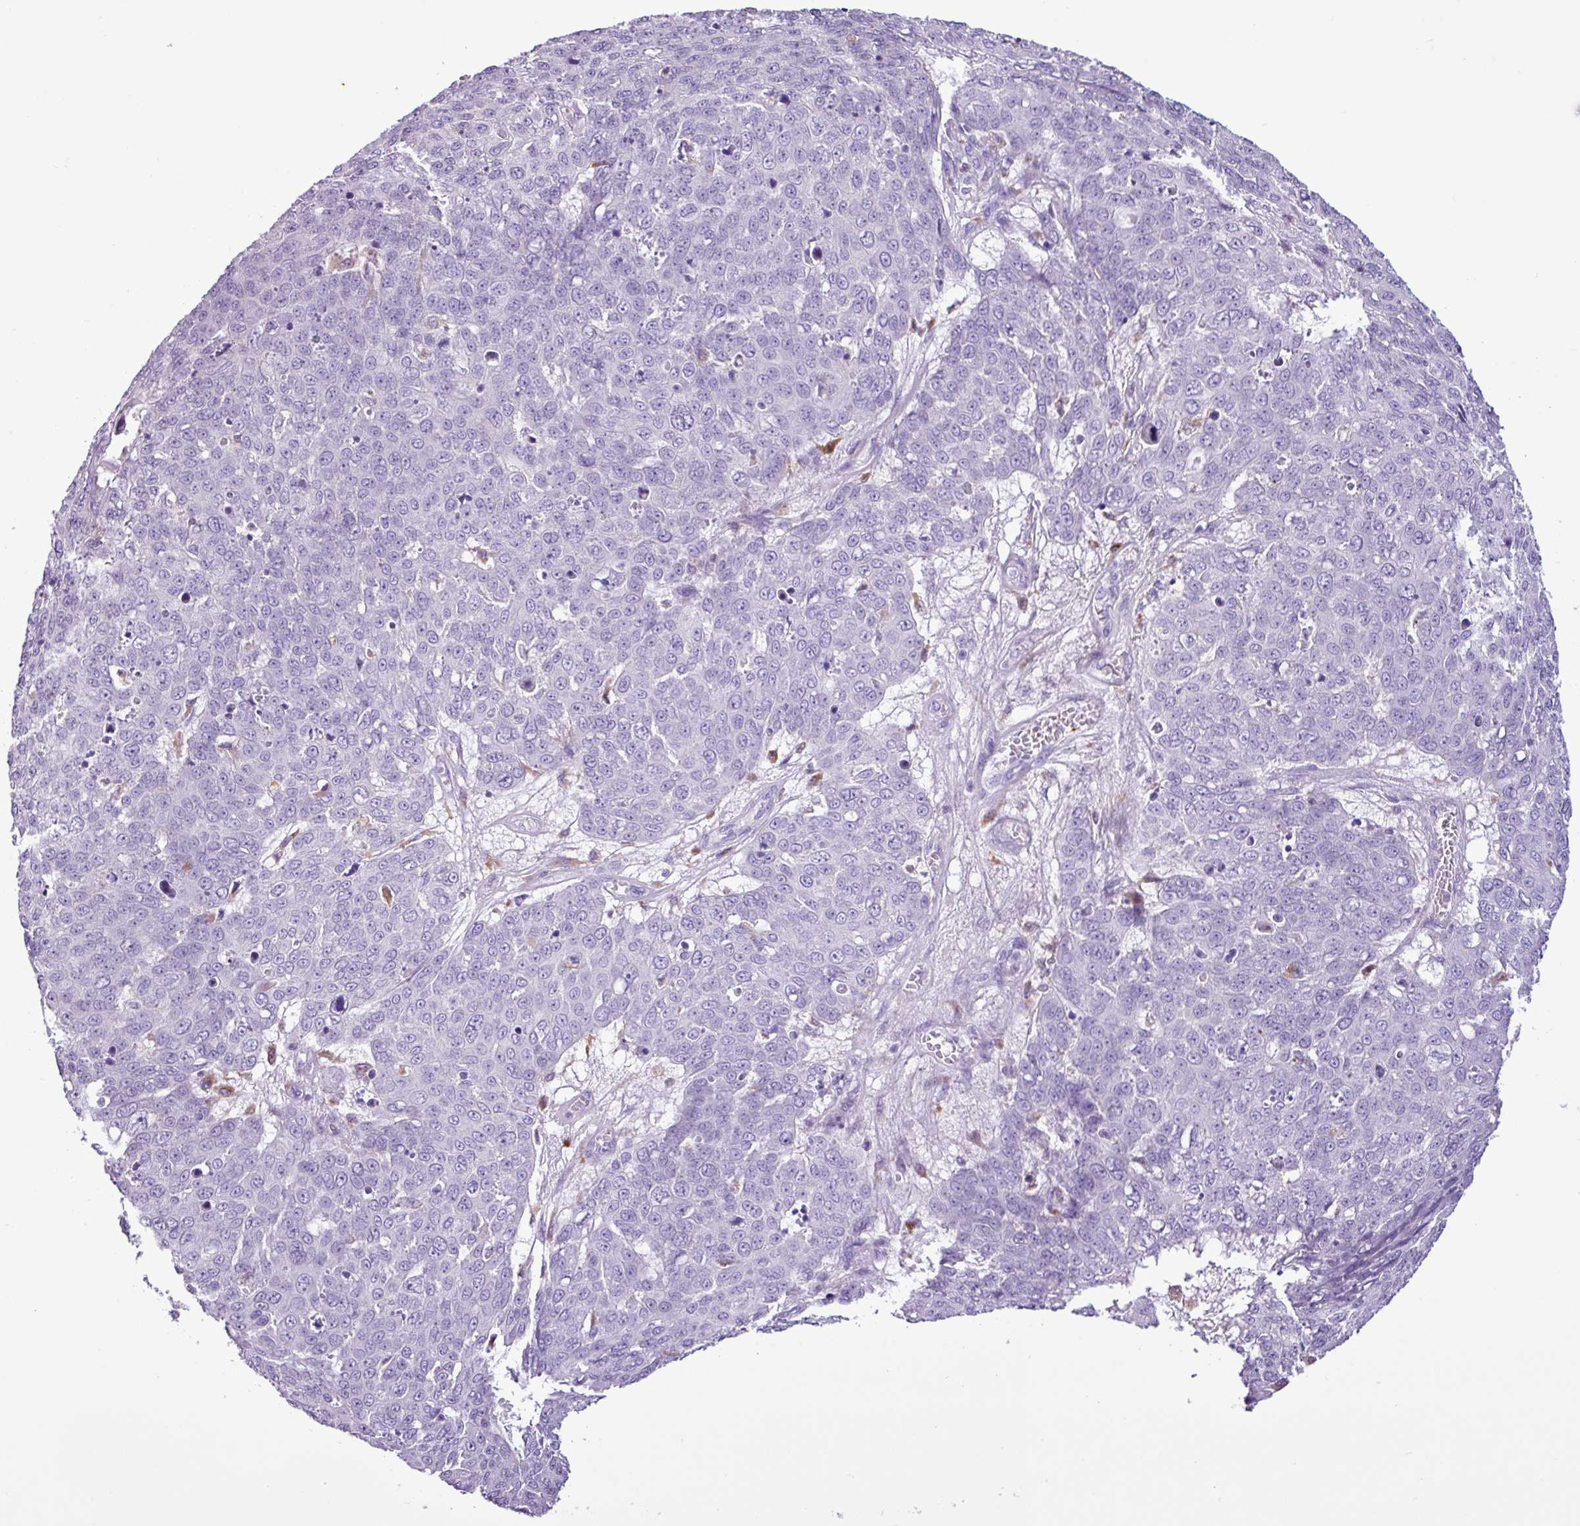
{"staining": {"intensity": "negative", "quantity": "none", "location": "none"}, "tissue": "skin cancer", "cell_type": "Tumor cells", "image_type": "cancer", "snomed": [{"axis": "morphology", "description": "Squamous cell carcinoma, NOS"}, {"axis": "topography", "description": "Skin"}], "caption": "This histopathology image is of skin cancer stained with IHC to label a protein in brown with the nuclei are counter-stained blue. There is no staining in tumor cells.", "gene": "TMEM200C", "patient": {"sex": "male", "age": 71}}